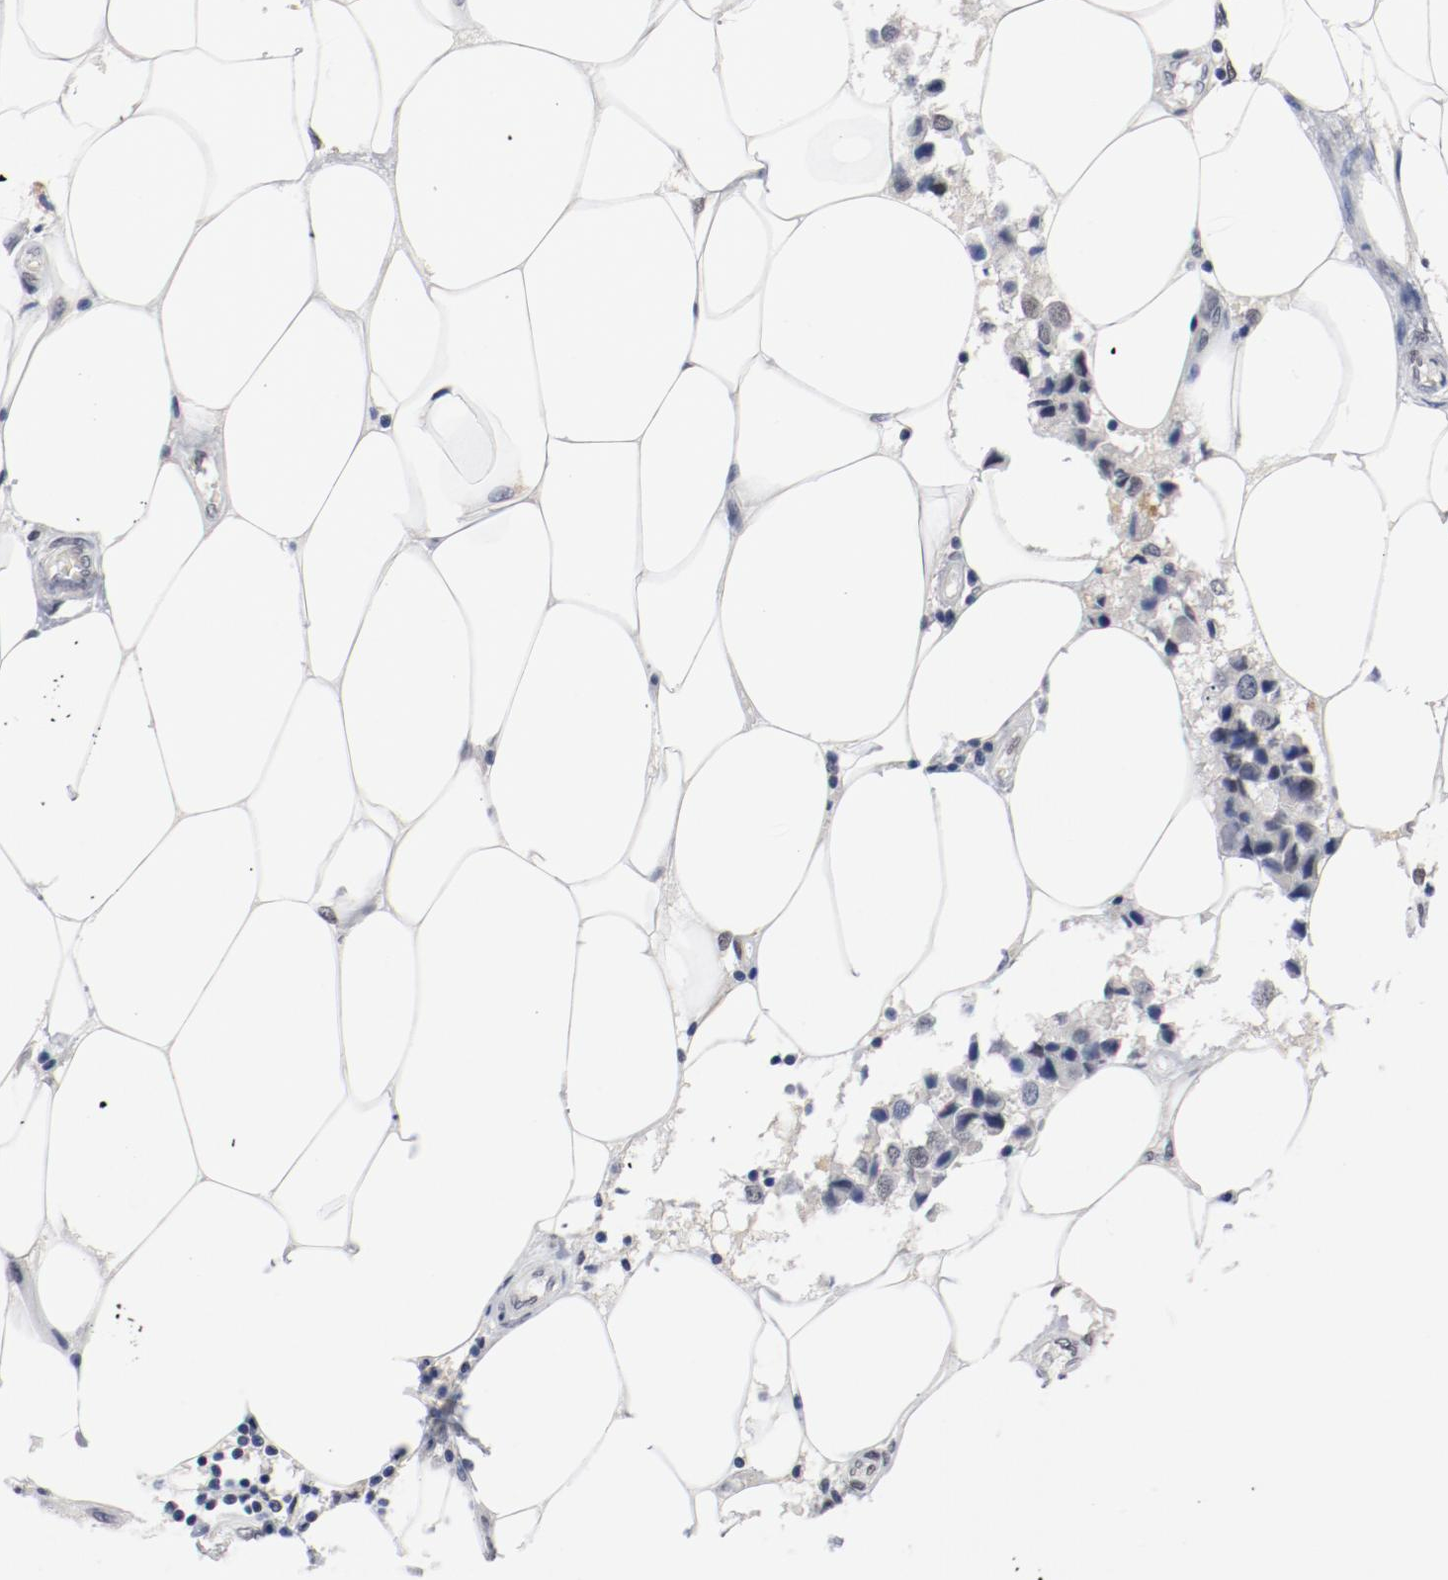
{"staining": {"intensity": "negative", "quantity": "none", "location": "none"}, "tissue": "breast cancer", "cell_type": "Tumor cells", "image_type": "cancer", "snomed": [{"axis": "morphology", "description": "Duct carcinoma"}, {"axis": "topography", "description": "Breast"}], "caption": "Immunohistochemistry (IHC) of infiltrating ductal carcinoma (breast) displays no expression in tumor cells. Nuclei are stained in blue.", "gene": "ARNT", "patient": {"sex": "female", "age": 80}}